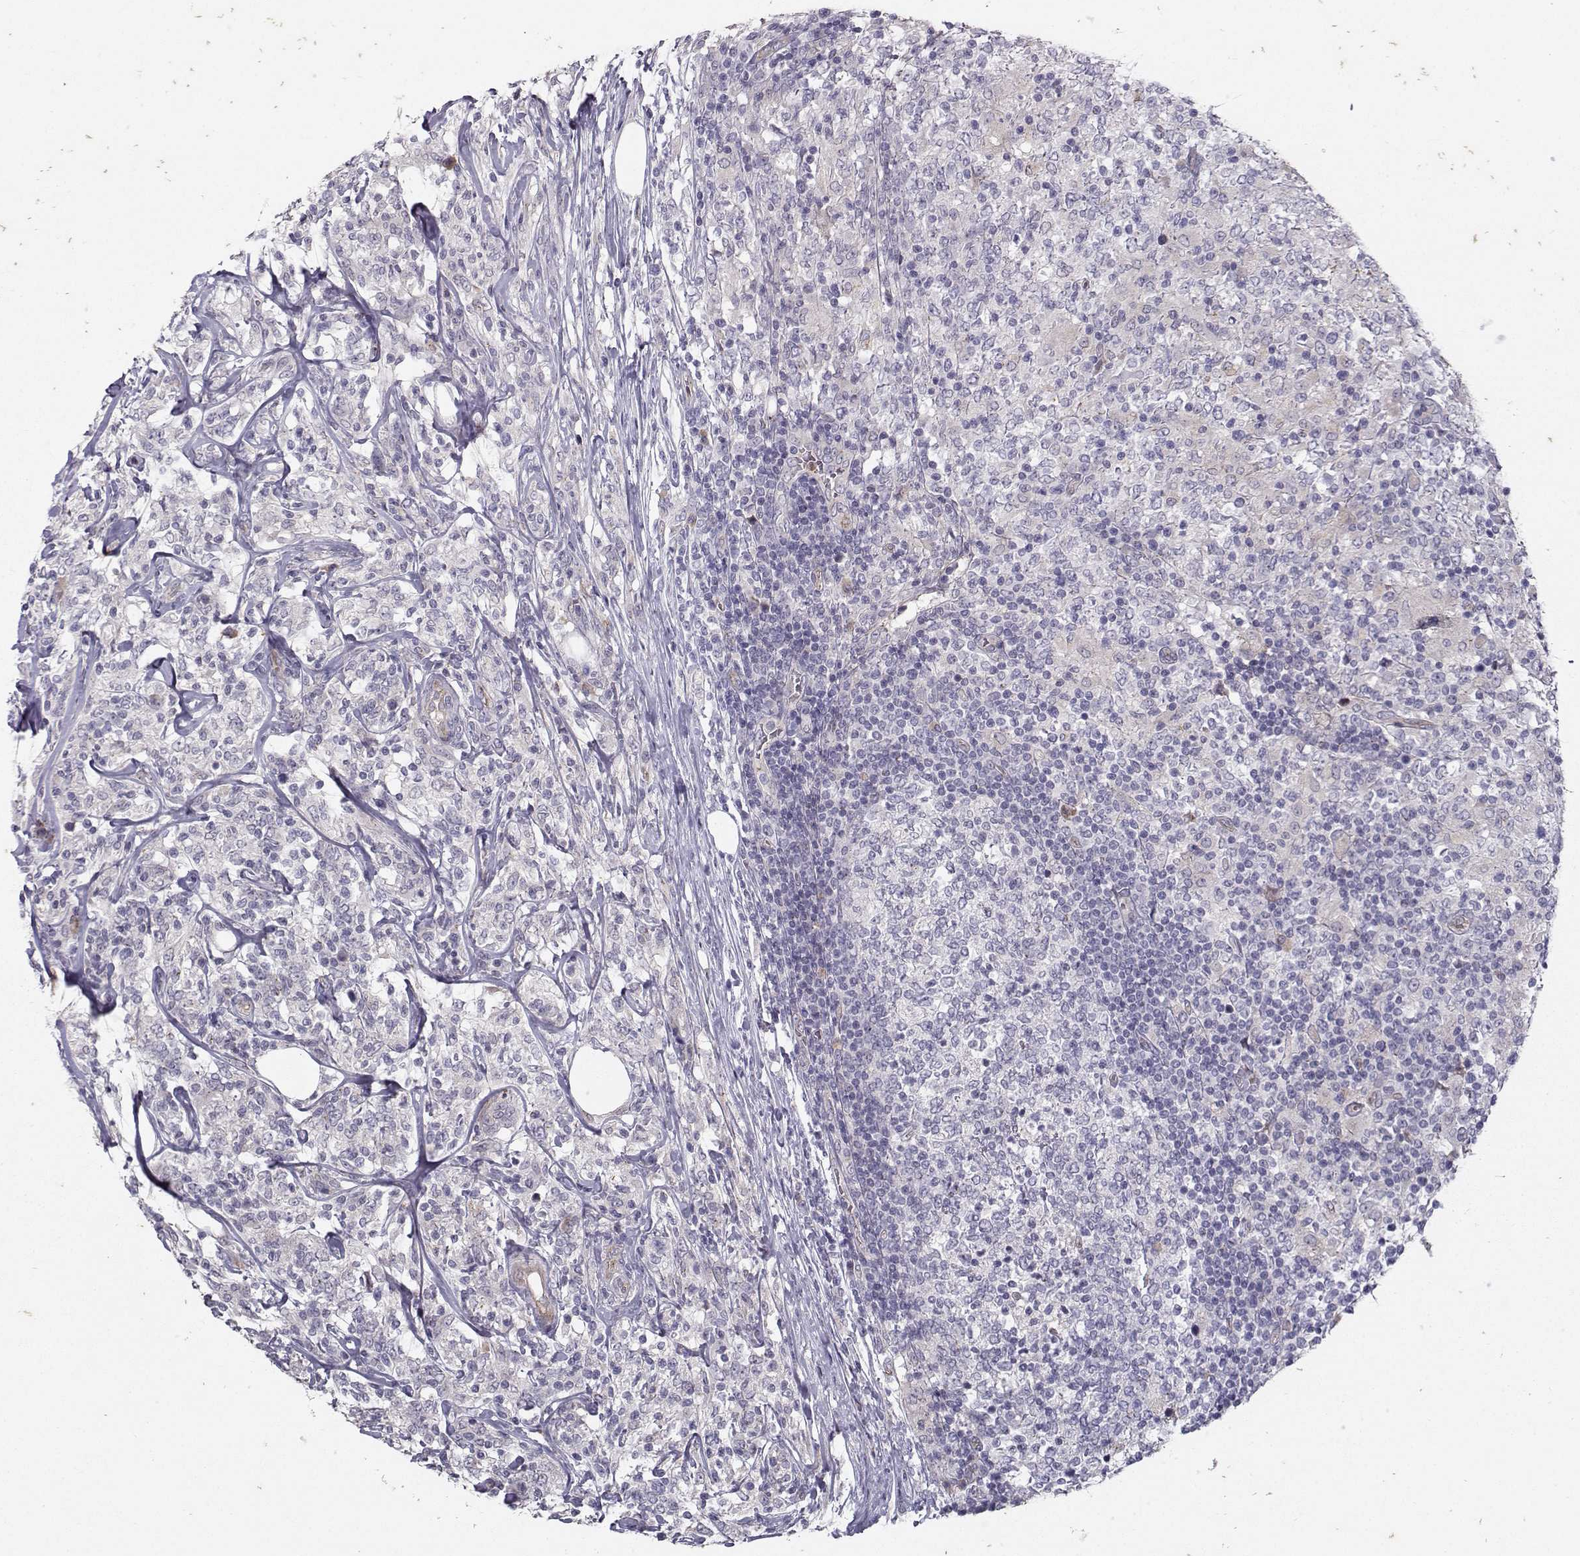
{"staining": {"intensity": "negative", "quantity": "none", "location": "none"}, "tissue": "lymphoma", "cell_type": "Tumor cells", "image_type": "cancer", "snomed": [{"axis": "morphology", "description": "Malignant lymphoma, non-Hodgkin's type, High grade"}, {"axis": "topography", "description": "Lymph node"}], "caption": "Human lymphoma stained for a protein using immunohistochemistry (IHC) displays no expression in tumor cells.", "gene": "OPRD1", "patient": {"sex": "female", "age": 84}}